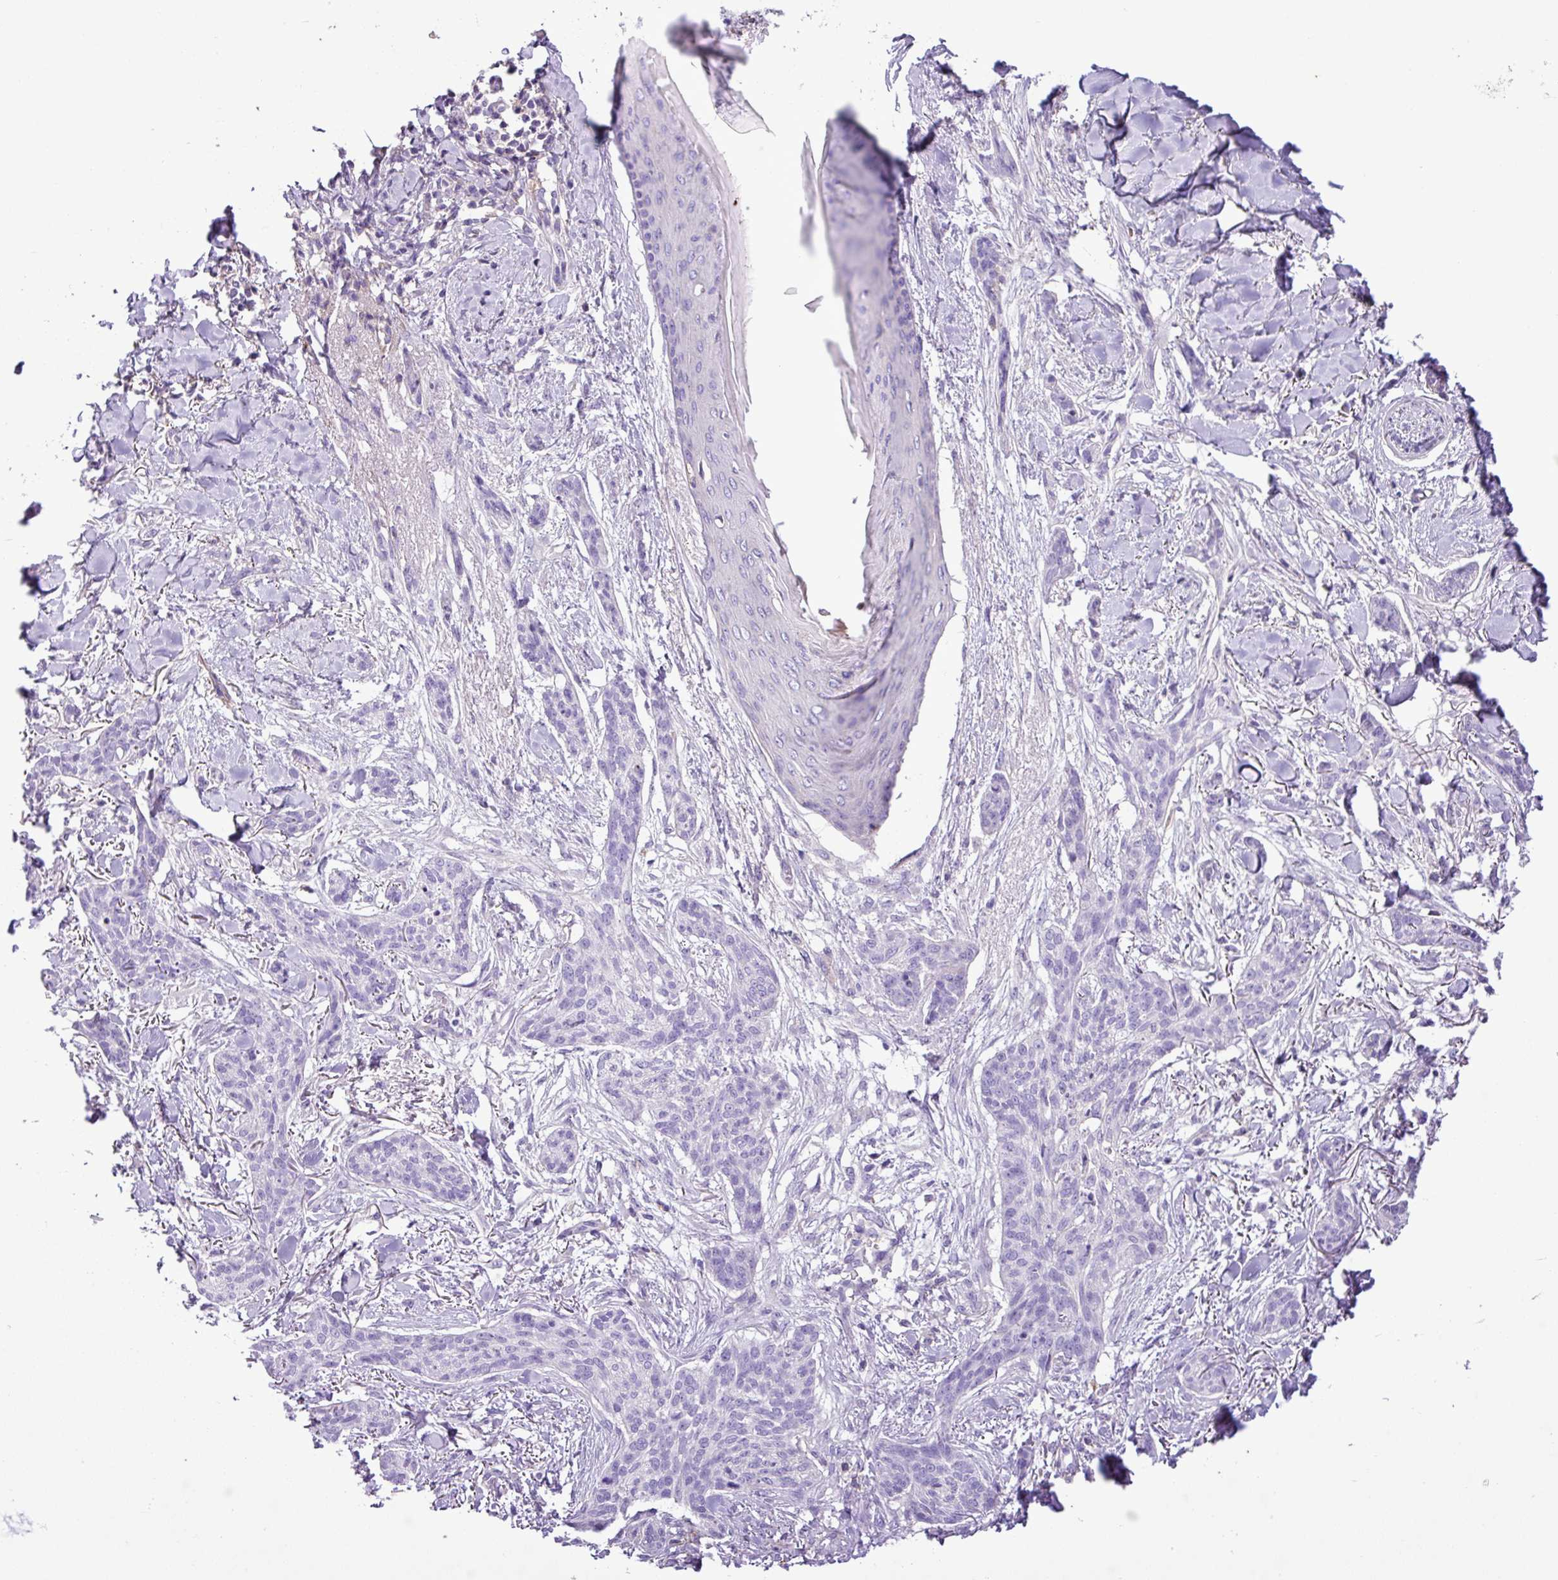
{"staining": {"intensity": "negative", "quantity": "none", "location": "none"}, "tissue": "skin cancer", "cell_type": "Tumor cells", "image_type": "cancer", "snomed": [{"axis": "morphology", "description": "Basal cell carcinoma"}, {"axis": "topography", "description": "Skin"}], "caption": "Human skin basal cell carcinoma stained for a protein using IHC exhibits no staining in tumor cells.", "gene": "ZNF334", "patient": {"sex": "male", "age": 52}}